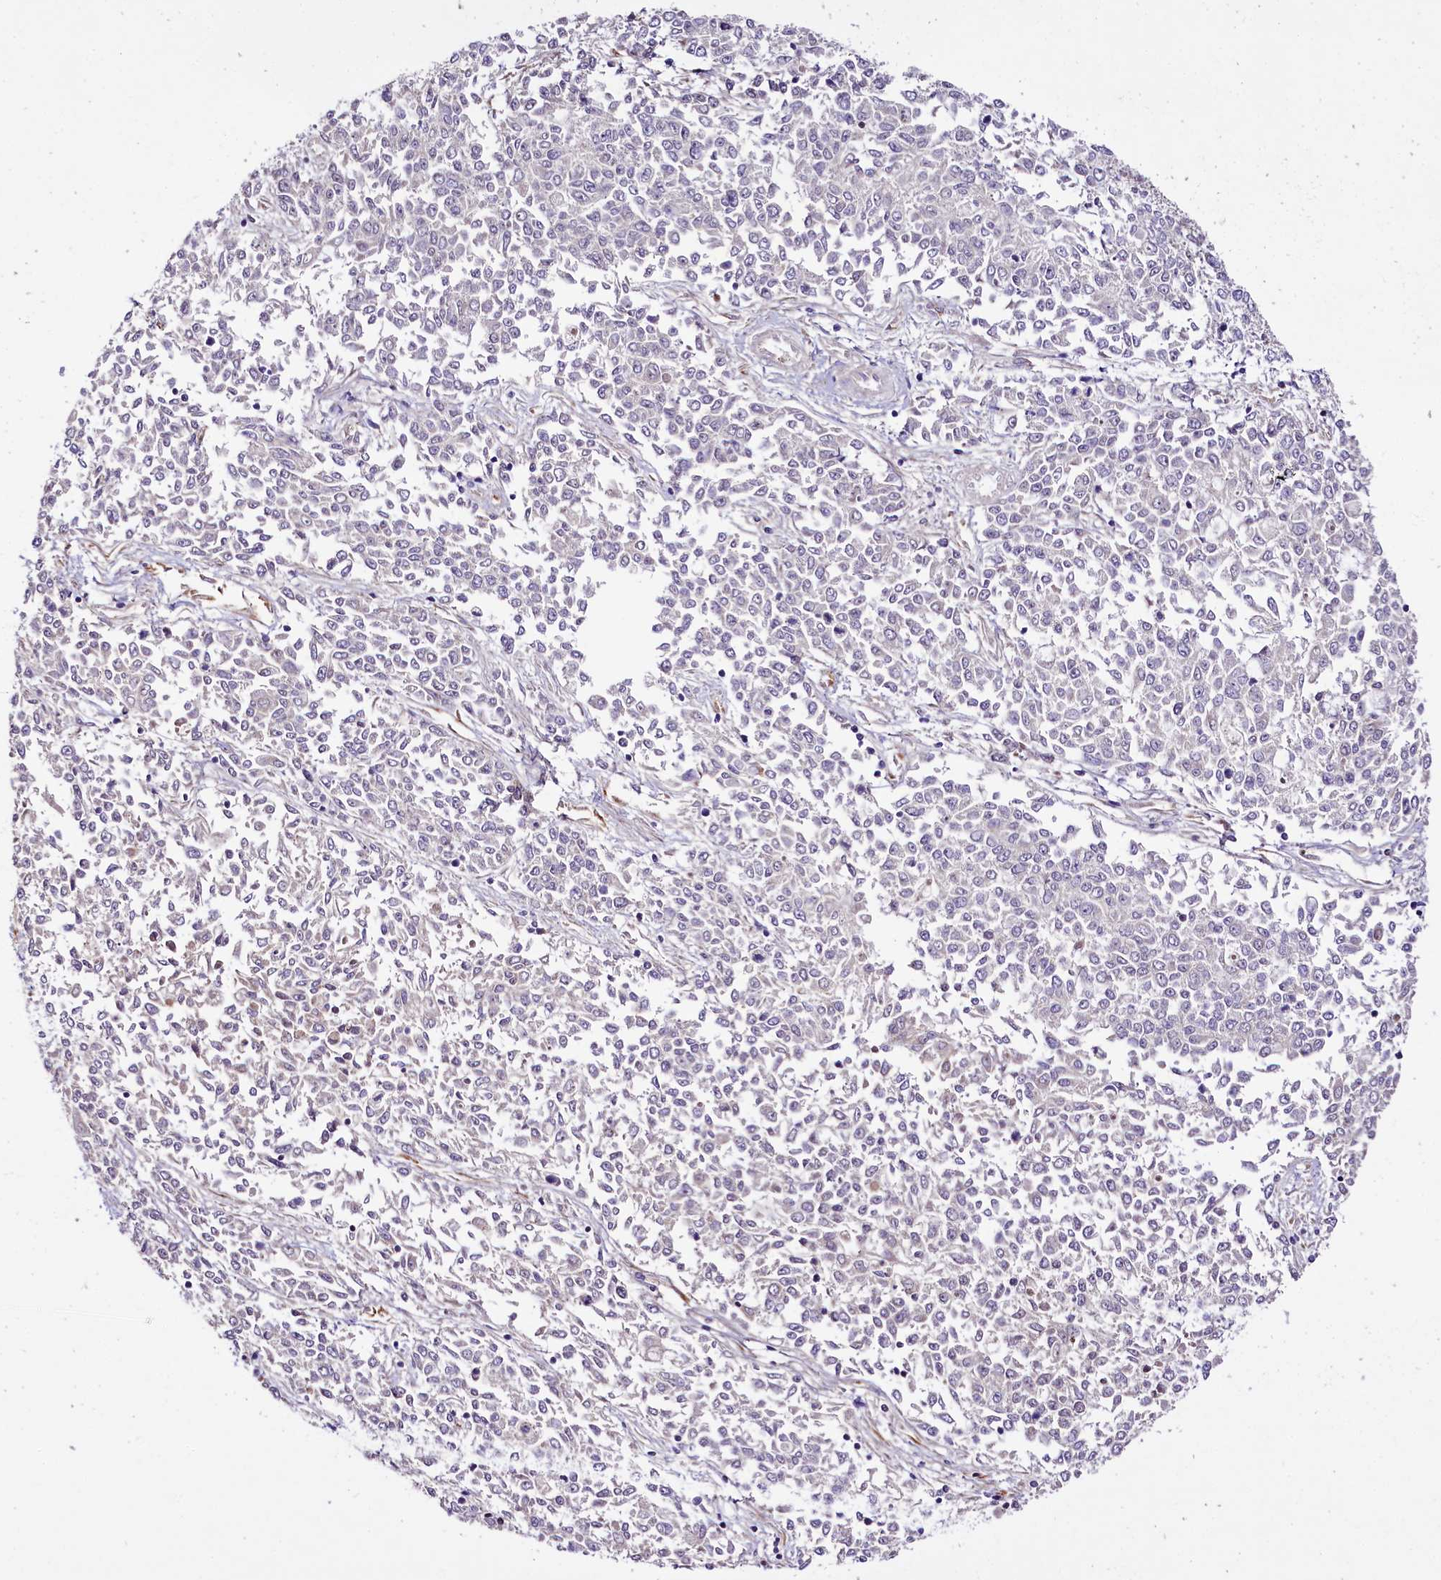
{"staining": {"intensity": "negative", "quantity": "none", "location": "none"}, "tissue": "endometrial cancer", "cell_type": "Tumor cells", "image_type": "cancer", "snomed": [{"axis": "morphology", "description": "Adenocarcinoma, NOS"}, {"axis": "topography", "description": "Endometrium"}], "caption": "Tumor cells are negative for brown protein staining in endometrial adenocarcinoma.", "gene": "CUTC", "patient": {"sex": "female", "age": 50}}